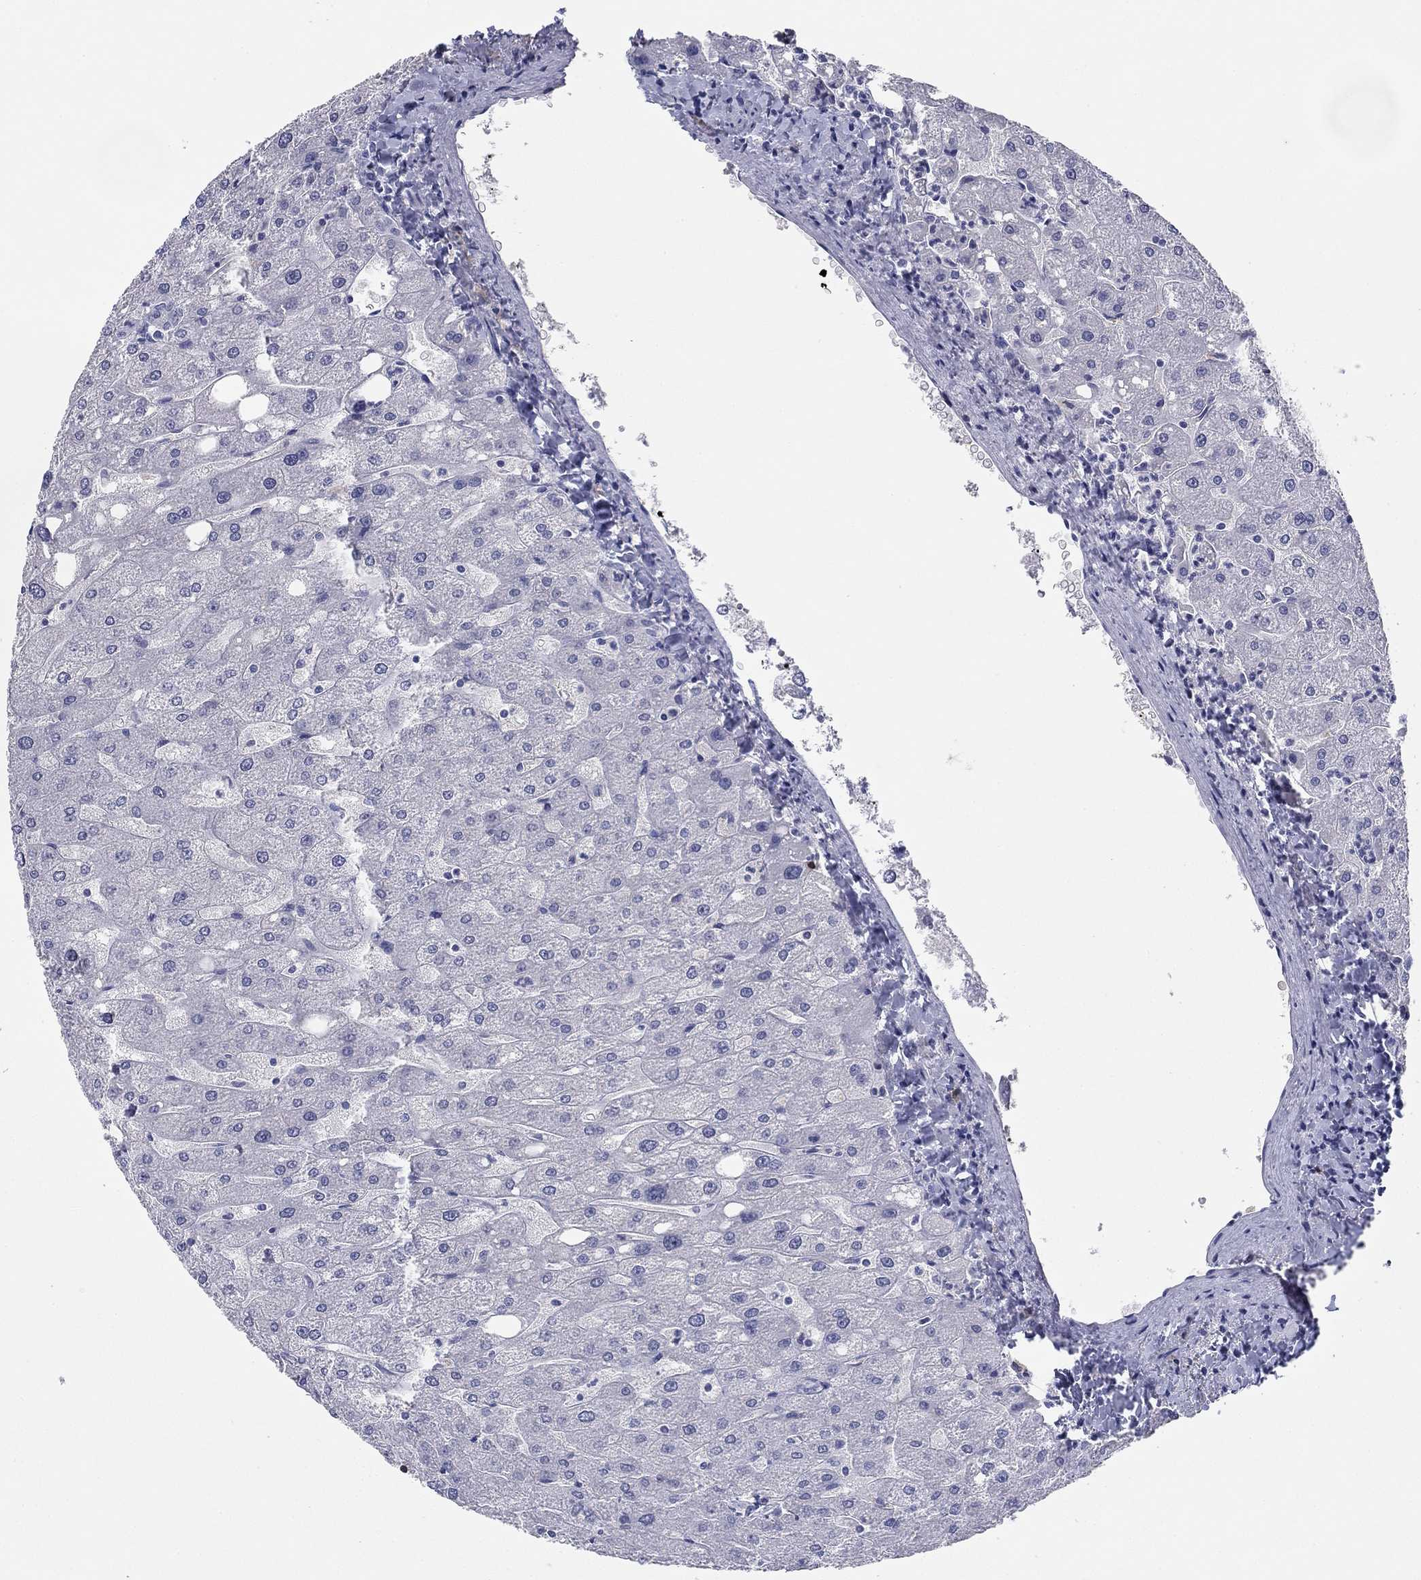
{"staining": {"intensity": "negative", "quantity": "none", "location": "none"}, "tissue": "liver", "cell_type": "Cholangiocytes", "image_type": "normal", "snomed": [{"axis": "morphology", "description": "Normal tissue, NOS"}, {"axis": "topography", "description": "Liver"}], "caption": "Human liver stained for a protein using immunohistochemistry (IHC) displays no positivity in cholangiocytes.", "gene": "ITGAE", "patient": {"sex": "male", "age": 67}}